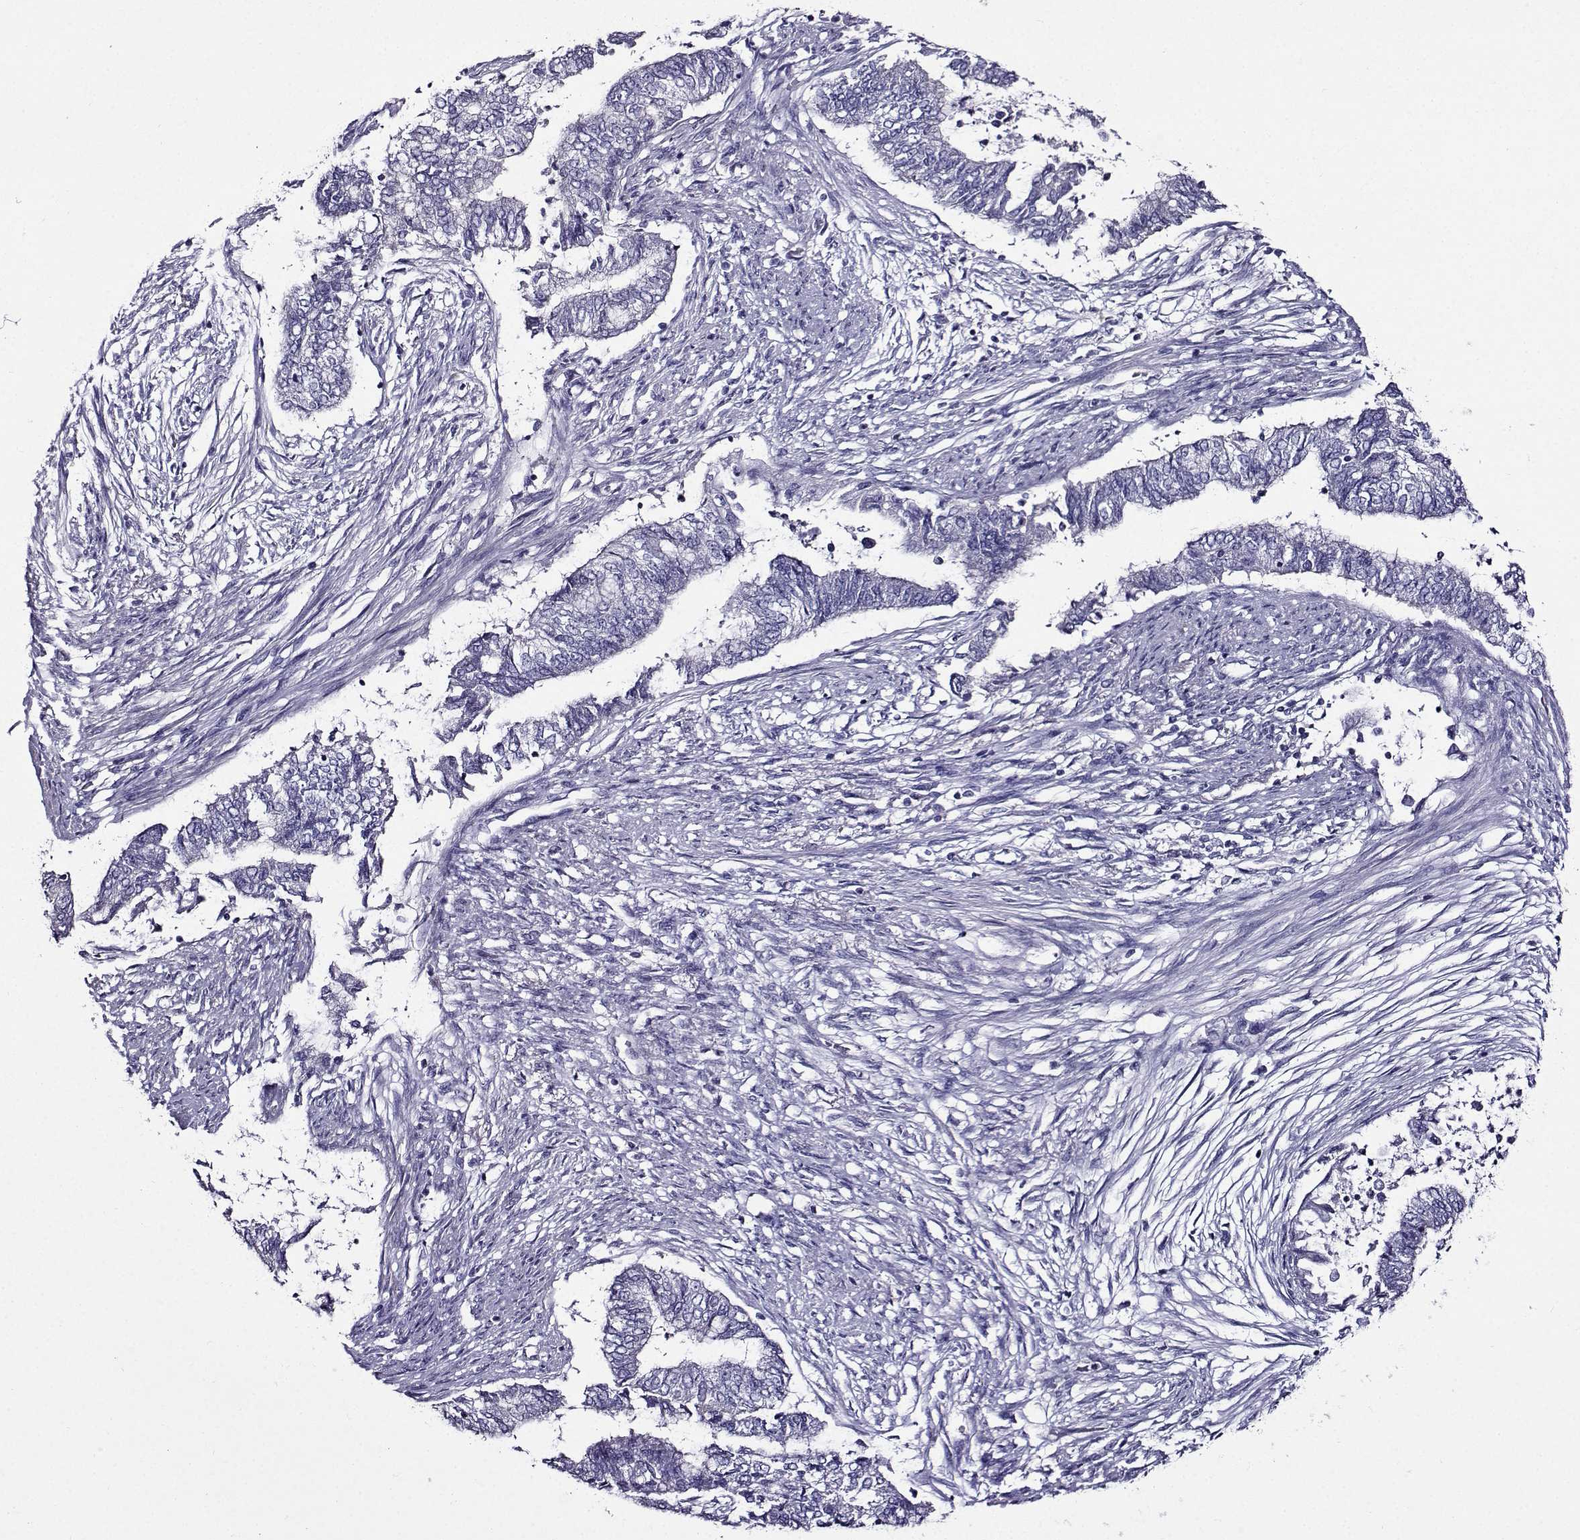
{"staining": {"intensity": "negative", "quantity": "none", "location": "none"}, "tissue": "endometrial cancer", "cell_type": "Tumor cells", "image_type": "cancer", "snomed": [{"axis": "morphology", "description": "Adenocarcinoma, NOS"}, {"axis": "topography", "description": "Endometrium"}], "caption": "Immunohistochemistry (IHC) histopathology image of neoplastic tissue: human endometrial cancer (adenocarcinoma) stained with DAB reveals no significant protein positivity in tumor cells.", "gene": "TMEM266", "patient": {"sex": "female", "age": 65}}